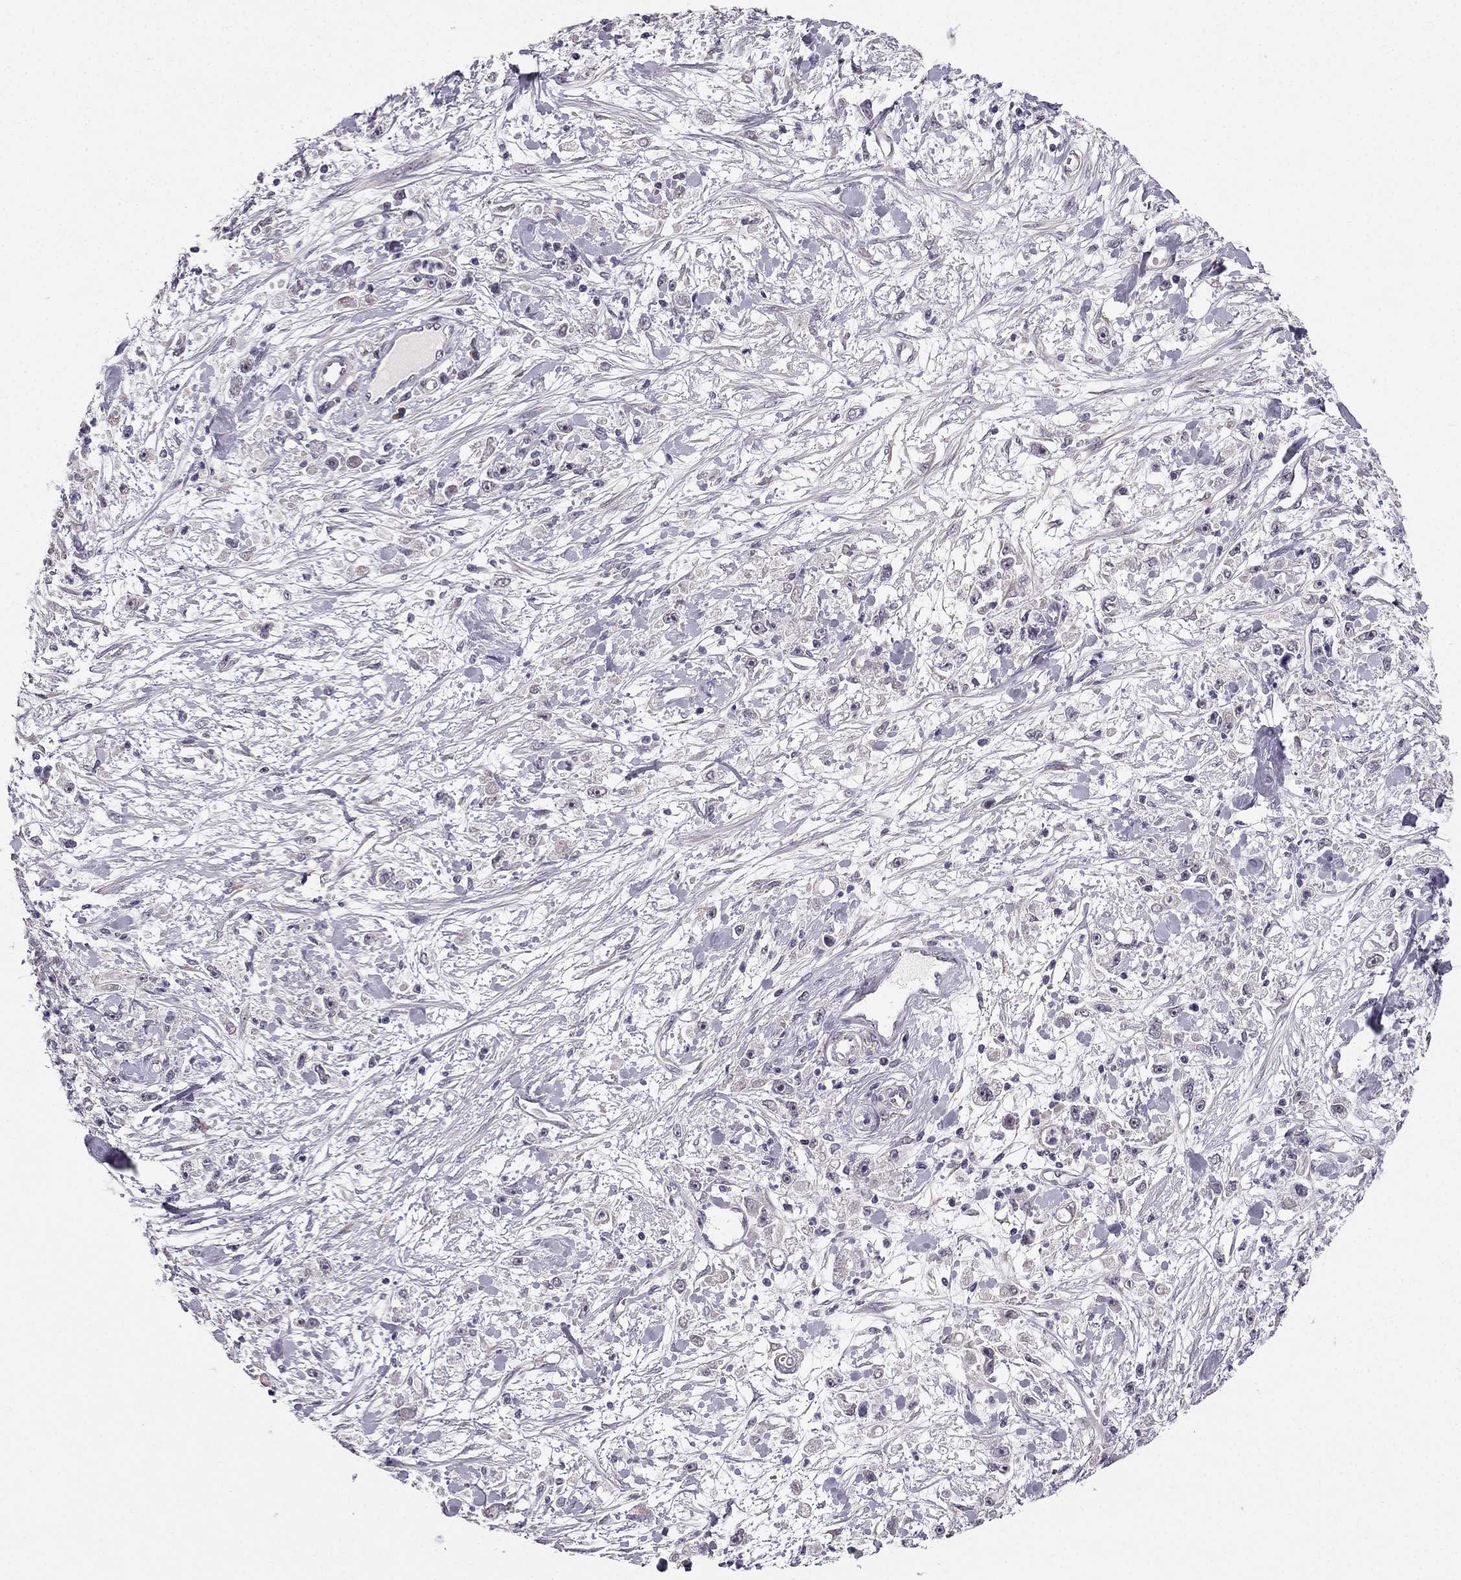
{"staining": {"intensity": "negative", "quantity": "none", "location": "none"}, "tissue": "stomach cancer", "cell_type": "Tumor cells", "image_type": "cancer", "snomed": [{"axis": "morphology", "description": "Adenocarcinoma, NOS"}, {"axis": "topography", "description": "Stomach"}], "caption": "This is a image of IHC staining of stomach cancer (adenocarcinoma), which shows no positivity in tumor cells. (Stains: DAB (3,3'-diaminobenzidine) immunohistochemistry (IHC) with hematoxylin counter stain, Microscopy: brightfield microscopy at high magnification).", "gene": "TSPYL5", "patient": {"sex": "female", "age": 59}}